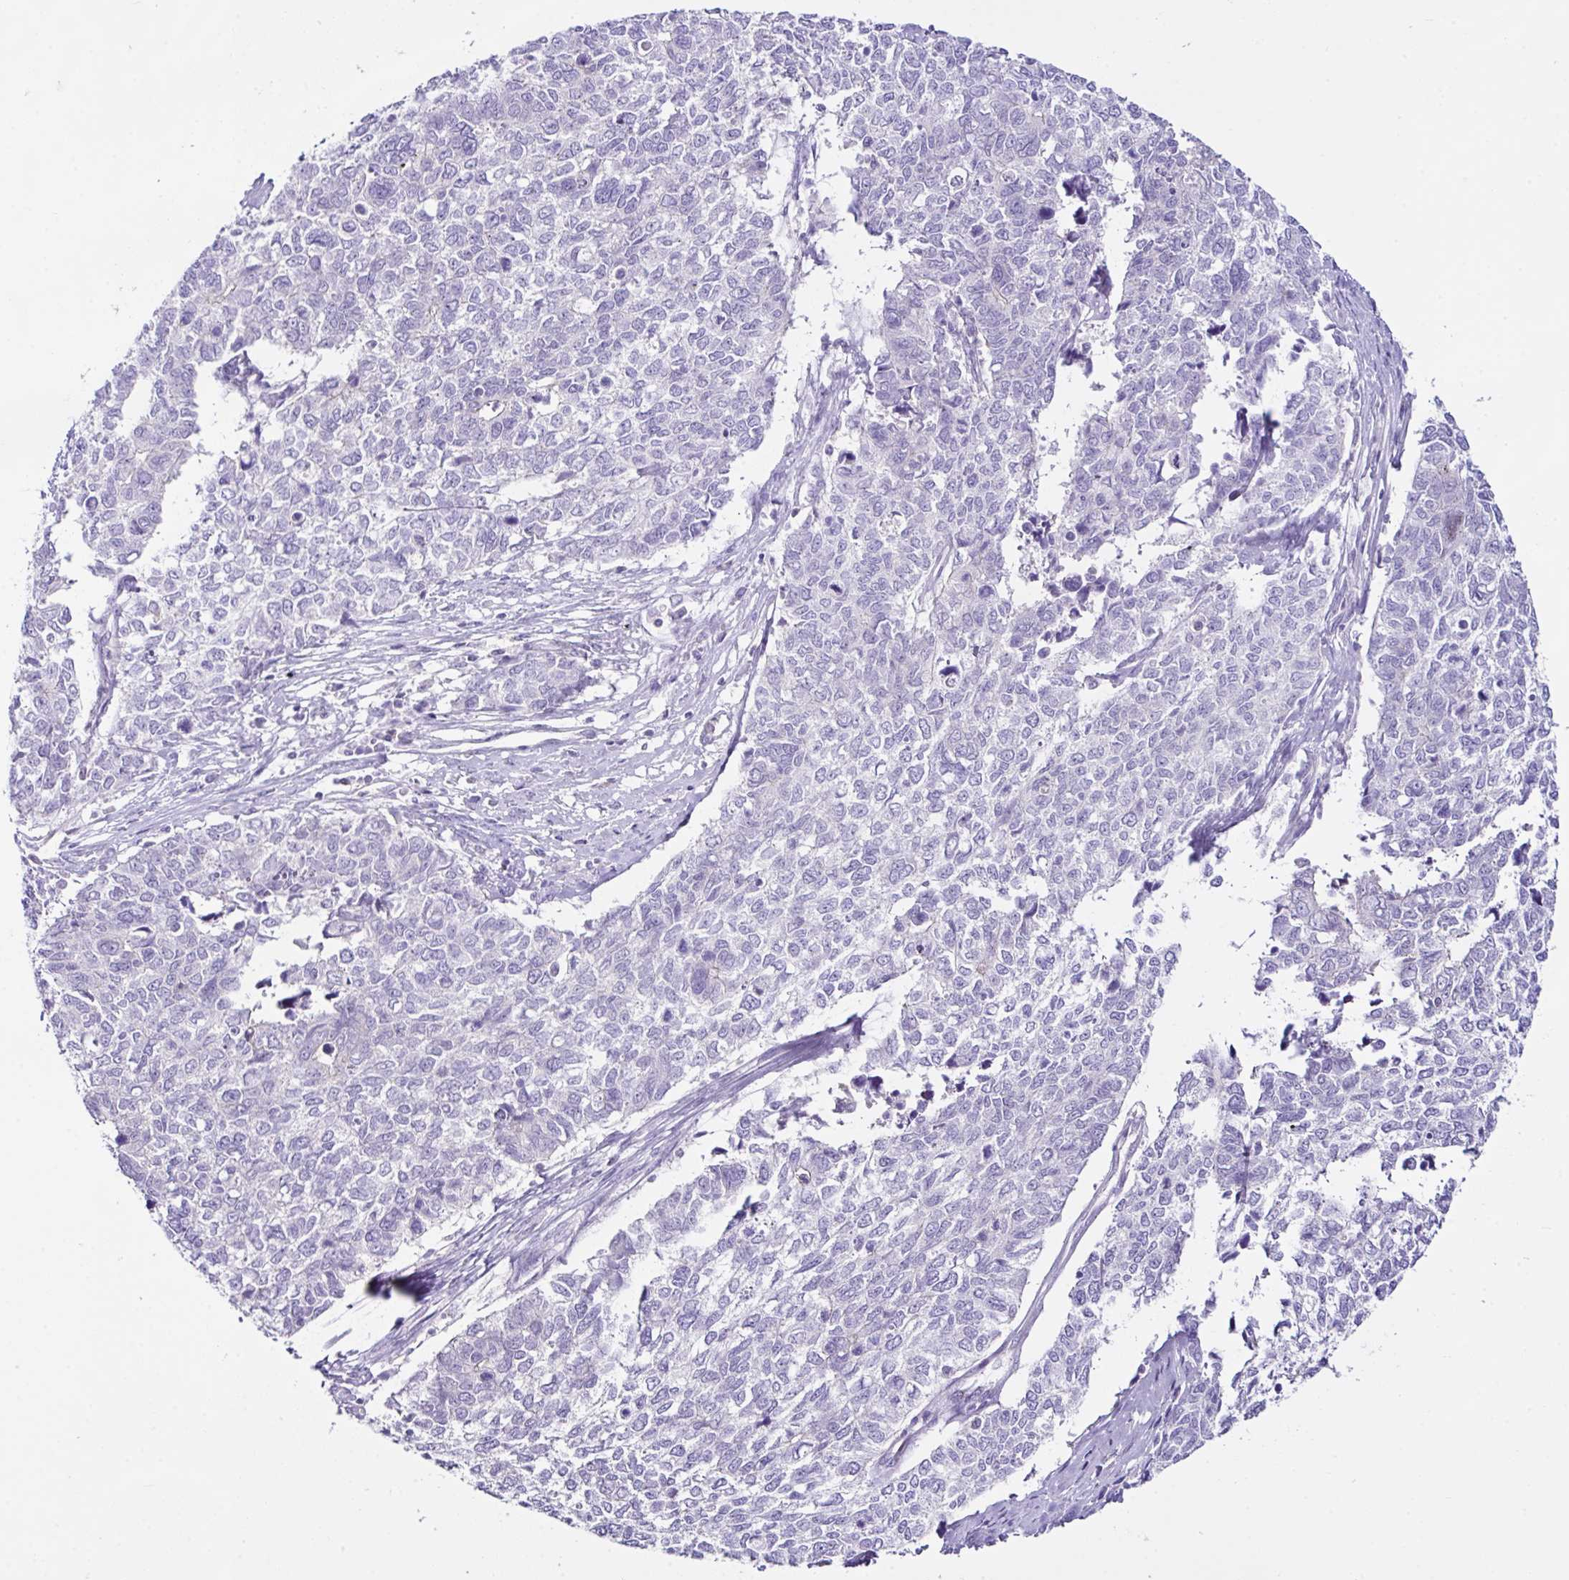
{"staining": {"intensity": "negative", "quantity": "none", "location": "none"}, "tissue": "cervical cancer", "cell_type": "Tumor cells", "image_type": "cancer", "snomed": [{"axis": "morphology", "description": "Adenocarcinoma, NOS"}, {"axis": "topography", "description": "Cervix"}], "caption": "High power microscopy photomicrograph of an IHC micrograph of cervical cancer (adenocarcinoma), revealing no significant positivity in tumor cells. Nuclei are stained in blue.", "gene": "D2HGDH", "patient": {"sex": "female", "age": 63}}